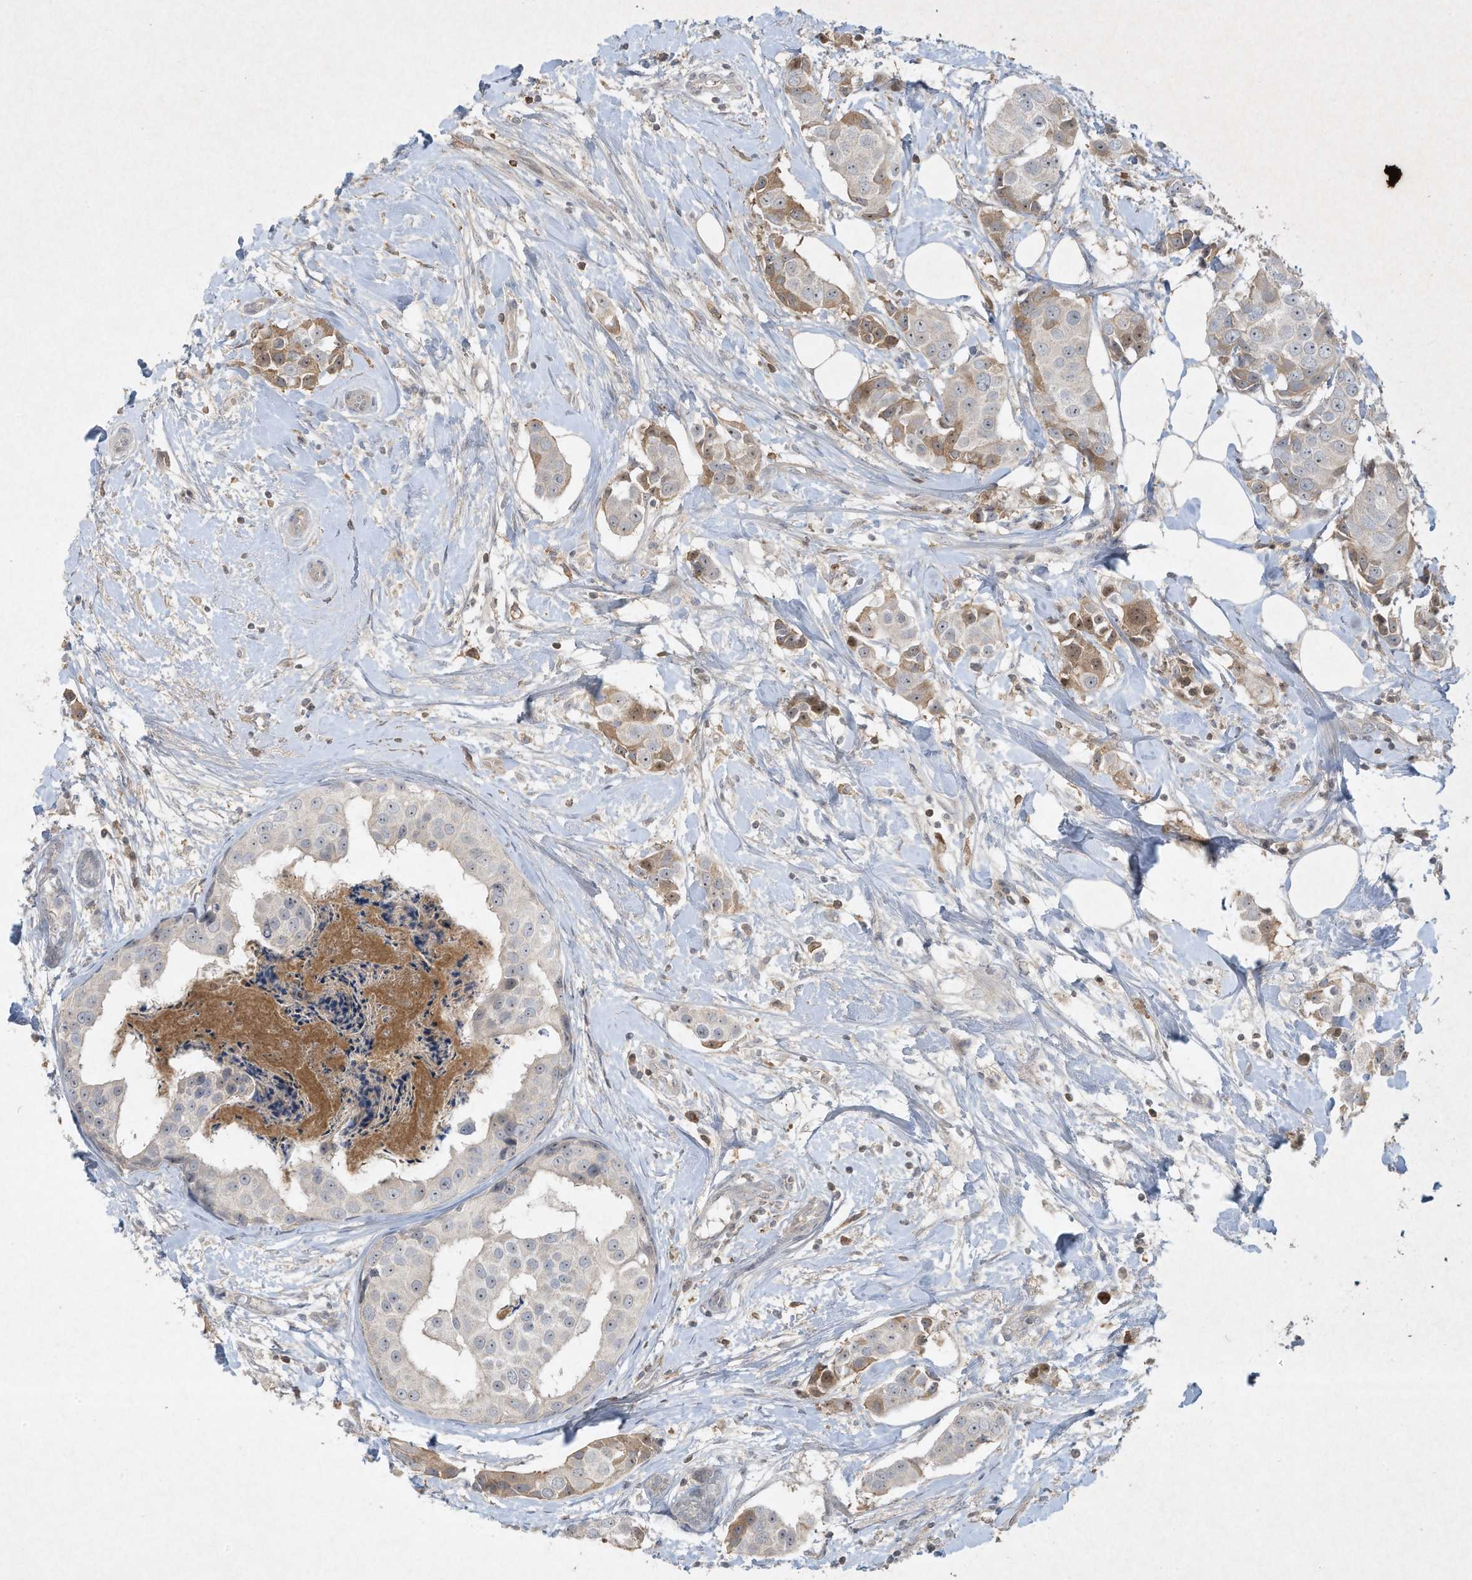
{"staining": {"intensity": "moderate", "quantity": "<25%", "location": "cytoplasmic/membranous"}, "tissue": "breast cancer", "cell_type": "Tumor cells", "image_type": "cancer", "snomed": [{"axis": "morphology", "description": "Normal tissue, NOS"}, {"axis": "morphology", "description": "Duct carcinoma"}, {"axis": "topography", "description": "Breast"}], "caption": "This is an image of immunohistochemistry staining of breast intraductal carcinoma, which shows moderate expression in the cytoplasmic/membranous of tumor cells.", "gene": "FETUB", "patient": {"sex": "female", "age": 39}}